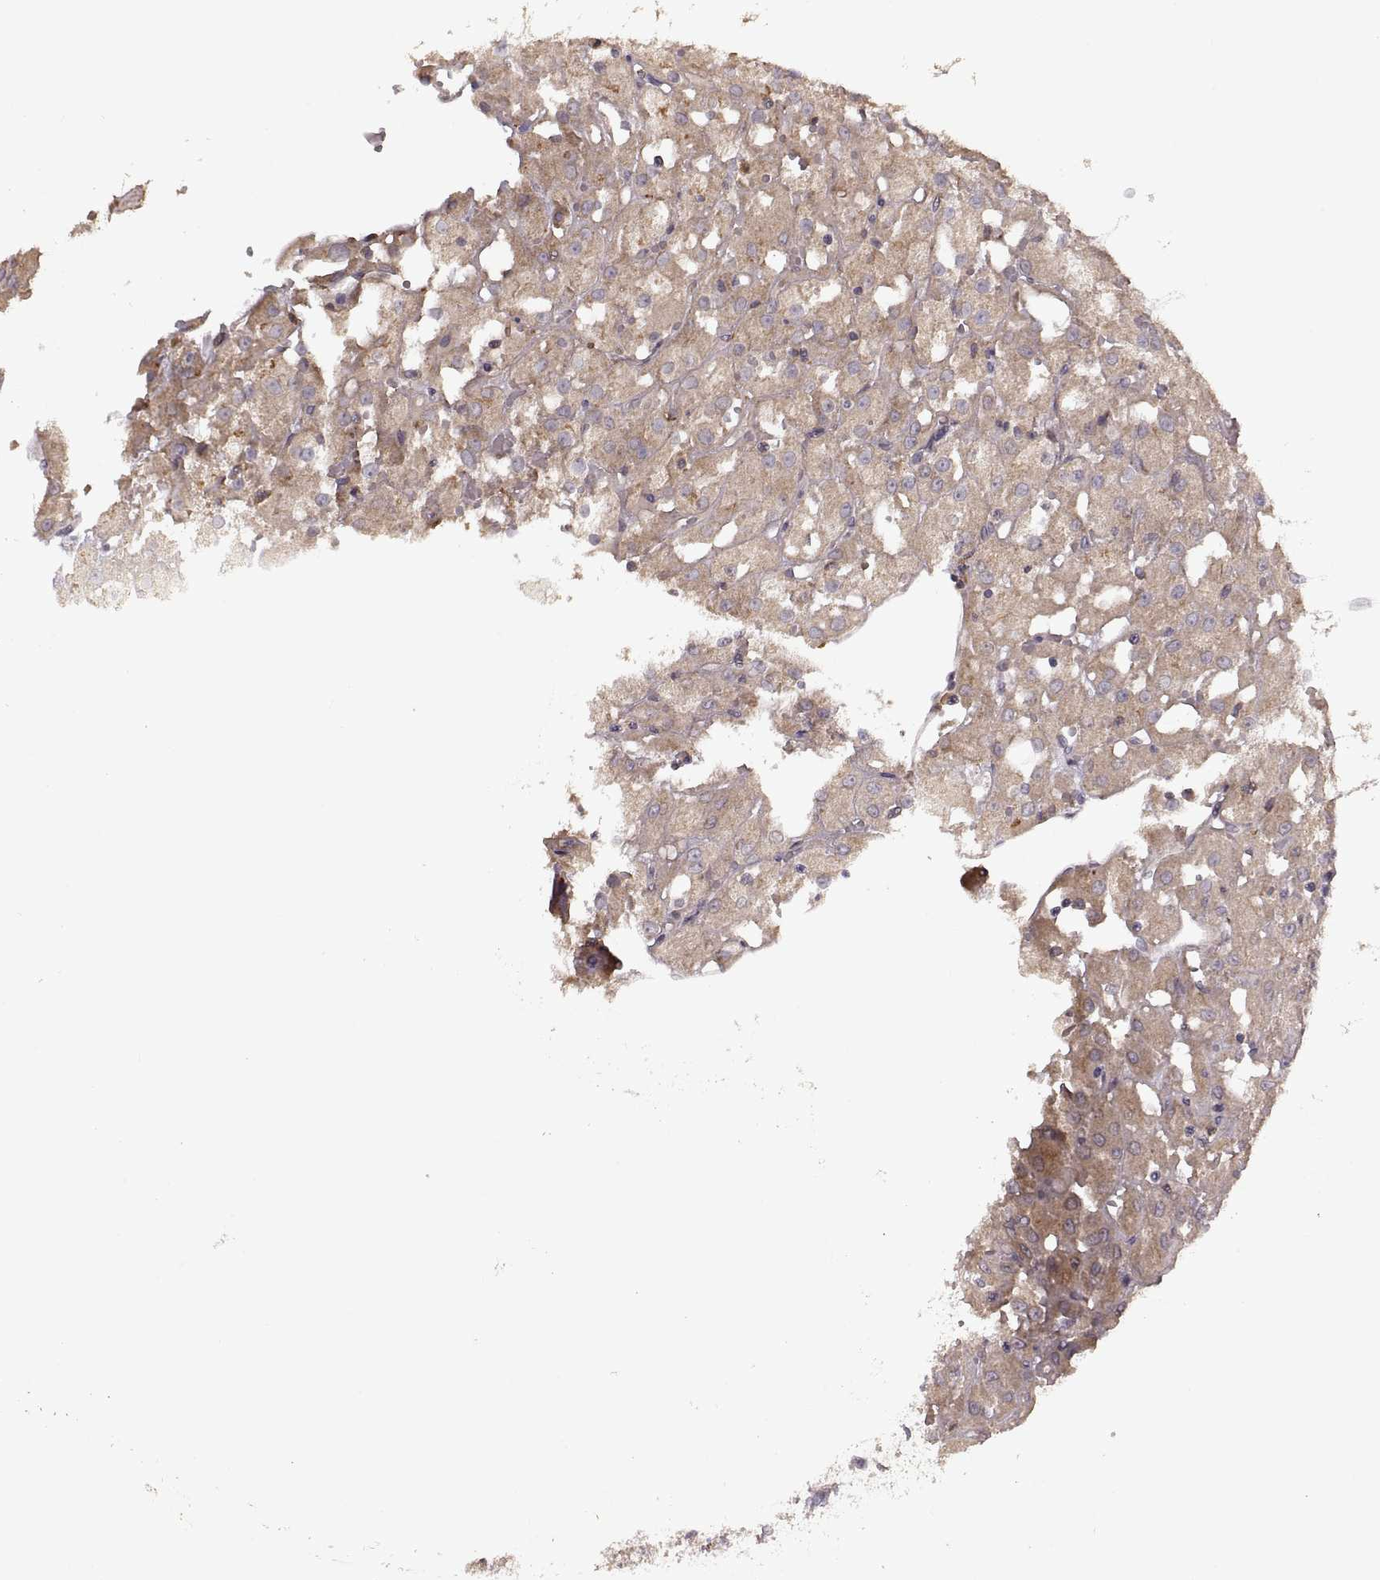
{"staining": {"intensity": "moderate", "quantity": ">75%", "location": "cytoplasmic/membranous"}, "tissue": "renal cancer", "cell_type": "Tumor cells", "image_type": "cancer", "snomed": [{"axis": "morphology", "description": "Adenocarcinoma, NOS"}, {"axis": "topography", "description": "Kidney"}], "caption": "Tumor cells reveal moderate cytoplasmic/membranous staining in approximately >75% of cells in renal adenocarcinoma.", "gene": "PIERCE1", "patient": {"sex": "male", "age": 72}}